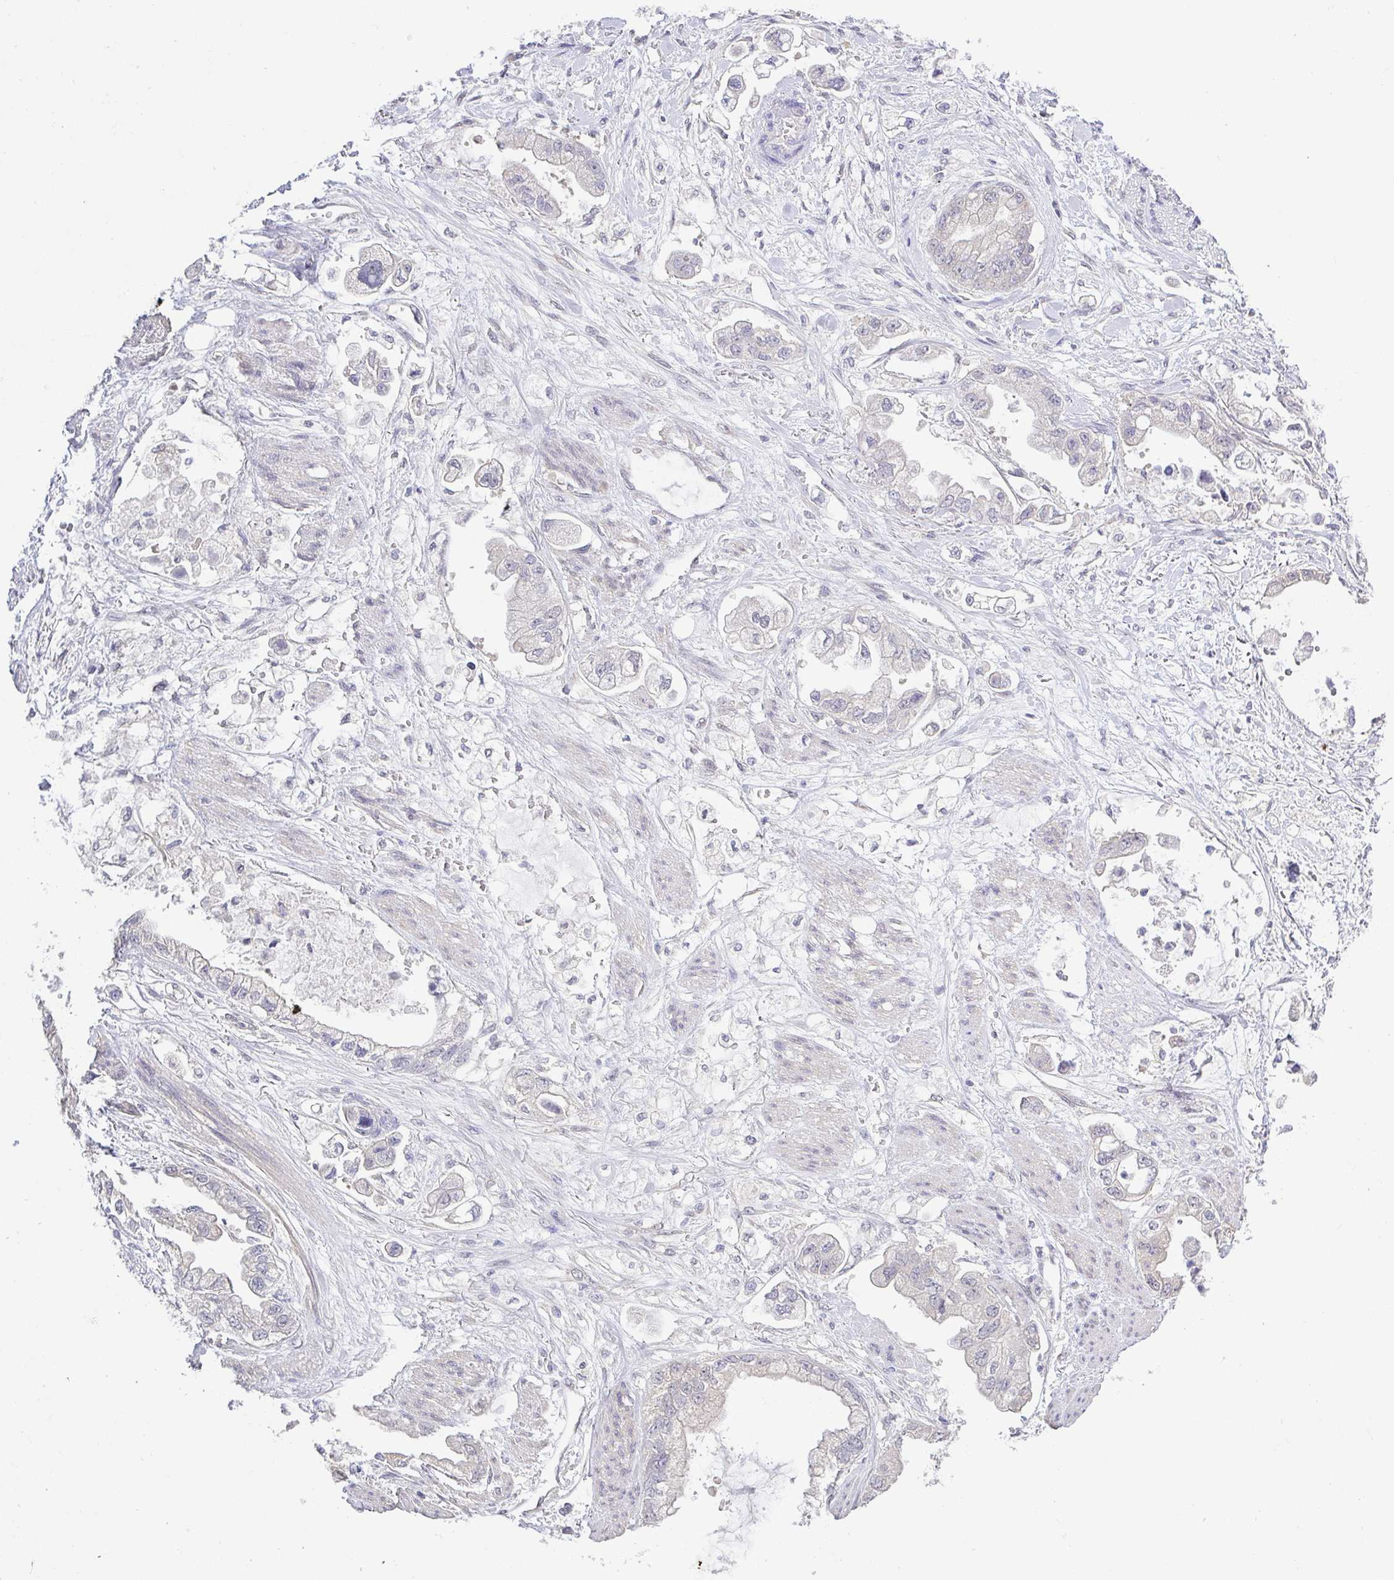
{"staining": {"intensity": "negative", "quantity": "none", "location": "none"}, "tissue": "stomach cancer", "cell_type": "Tumor cells", "image_type": "cancer", "snomed": [{"axis": "morphology", "description": "Adenocarcinoma, NOS"}, {"axis": "topography", "description": "Stomach"}], "caption": "This image is of stomach adenocarcinoma stained with immunohistochemistry to label a protein in brown with the nuclei are counter-stained blue. There is no expression in tumor cells. Brightfield microscopy of immunohistochemistry stained with DAB (3,3'-diaminobenzidine) (brown) and hematoxylin (blue), captured at high magnification.", "gene": "HYPK", "patient": {"sex": "male", "age": 62}}